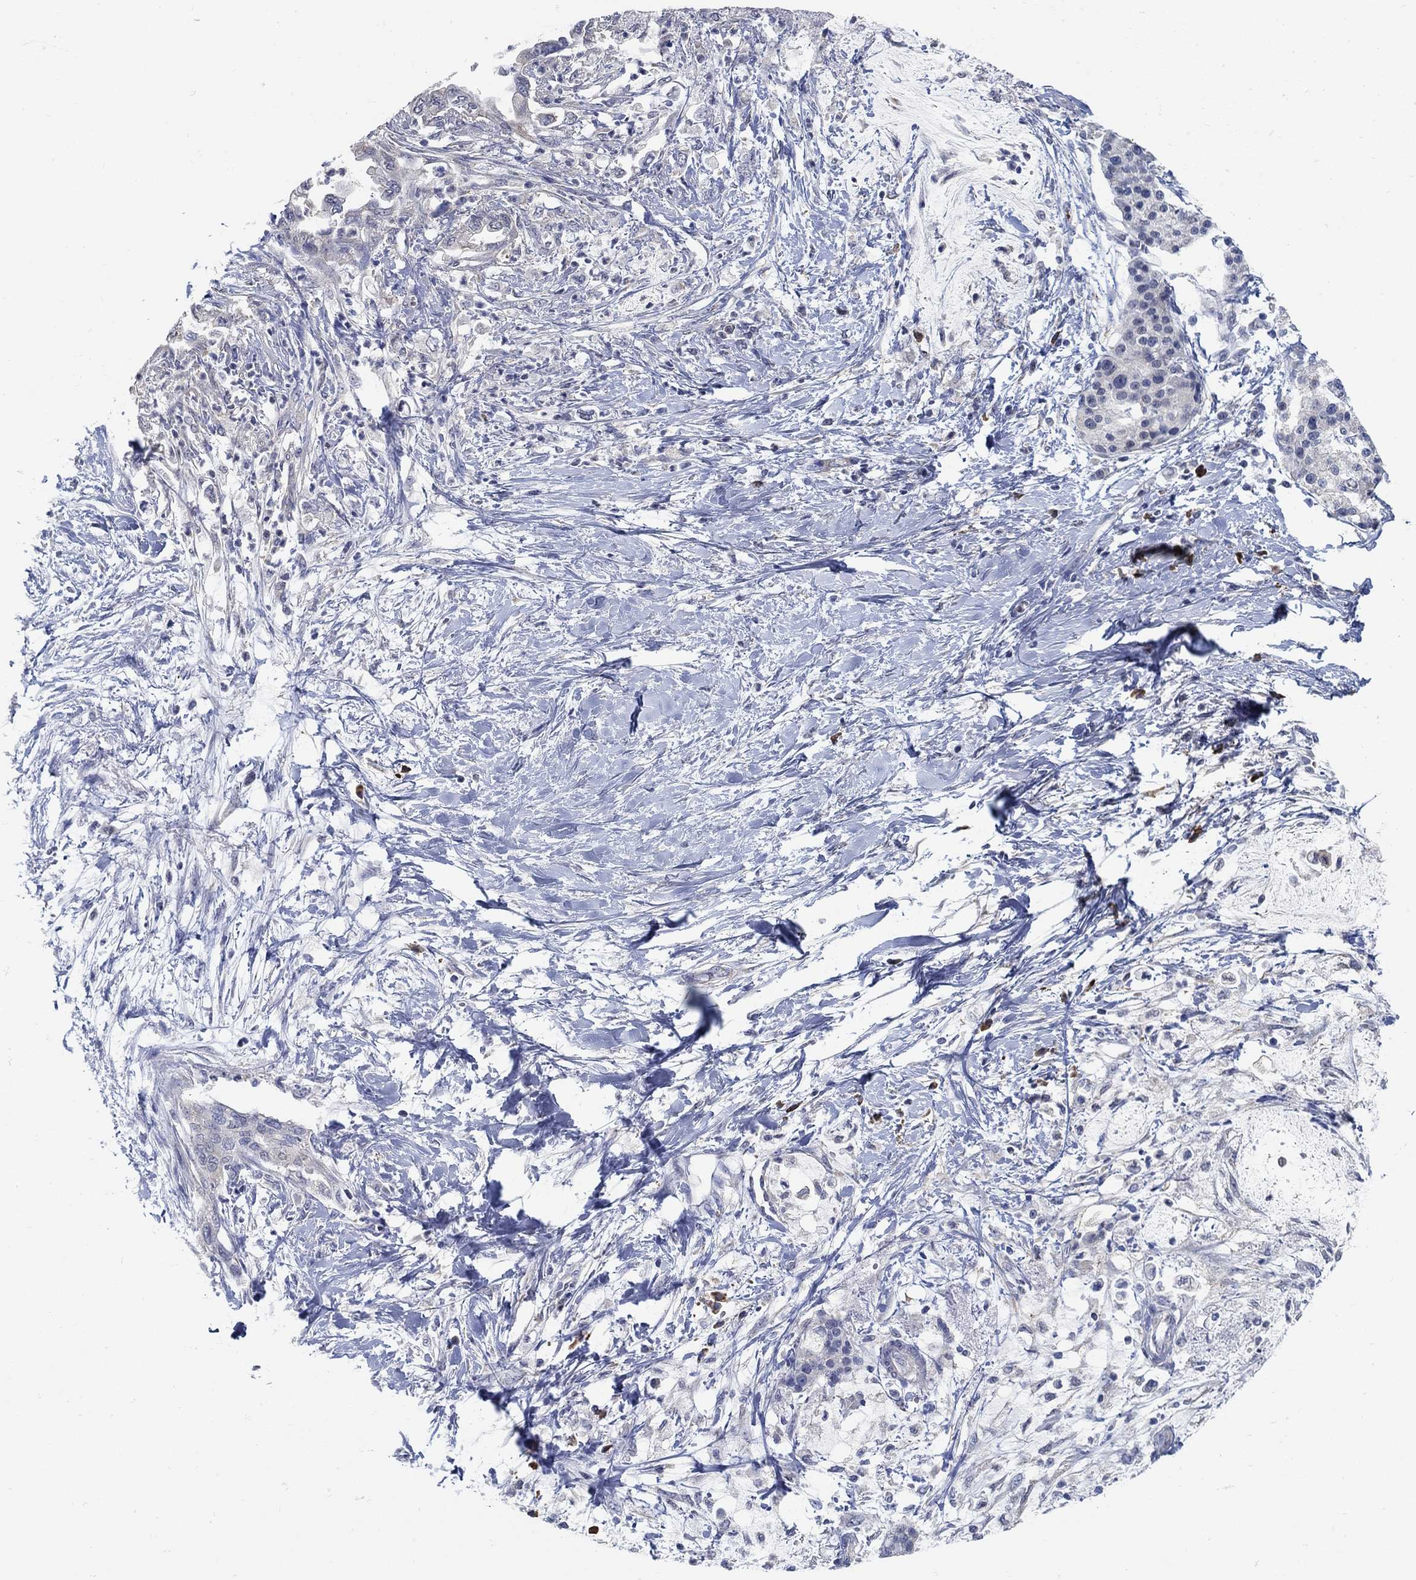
{"staining": {"intensity": "weak", "quantity": "<25%", "location": "cytoplasmic/membranous"}, "tissue": "pancreatic cancer", "cell_type": "Tumor cells", "image_type": "cancer", "snomed": [{"axis": "morphology", "description": "Normal tissue, NOS"}, {"axis": "morphology", "description": "Adenocarcinoma, NOS"}, {"axis": "topography", "description": "Pancreas"}, {"axis": "topography", "description": "Duodenum"}], "caption": "DAB (3,3'-diaminobenzidine) immunohistochemical staining of pancreatic cancer (adenocarcinoma) shows no significant expression in tumor cells. (Stains: DAB (3,3'-diaminobenzidine) IHC with hematoxylin counter stain, Microscopy: brightfield microscopy at high magnification).", "gene": "PCDH11X", "patient": {"sex": "female", "age": 60}}